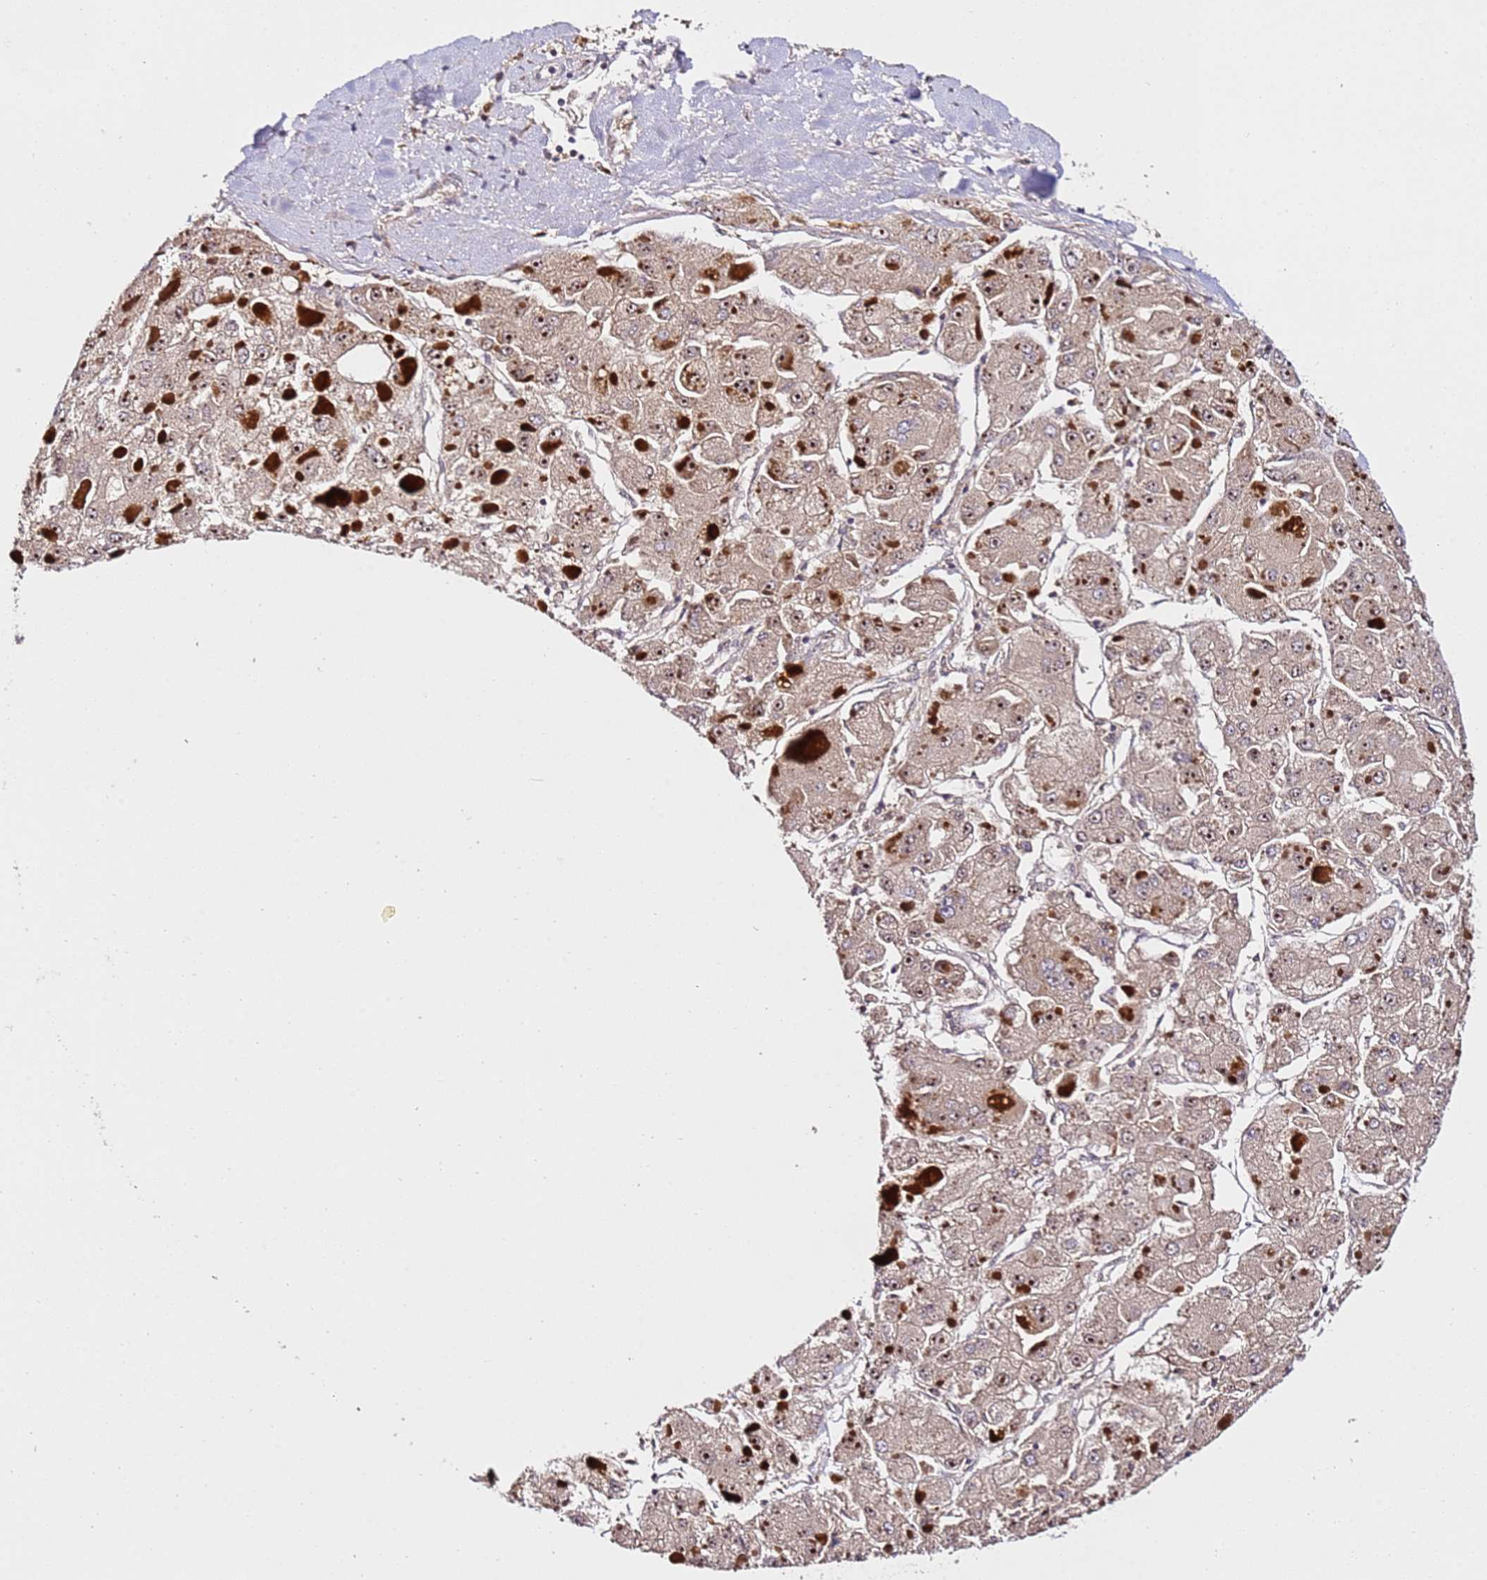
{"staining": {"intensity": "moderate", "quantity": ">75%", "location": "cytoplasmic/membranous,nuclear"}, "tissue": "liver cancer", "cell_type": "Tumor cells", "image_type": "cancer", "snomed": [{"axis": "morphology", "description": "Carcinoma, Hepatocellular, NOS"}, {"axis": "topography", "description": "Liver"}], "caption": "The immunohistochemical stain shows moderate cytoplasmic/membranous and nuclear expression in tumor cells of liver hepatocellular carcinoma tissue.", "gene": "DDX27", "patient": {"sex": "female", "age": 73}}